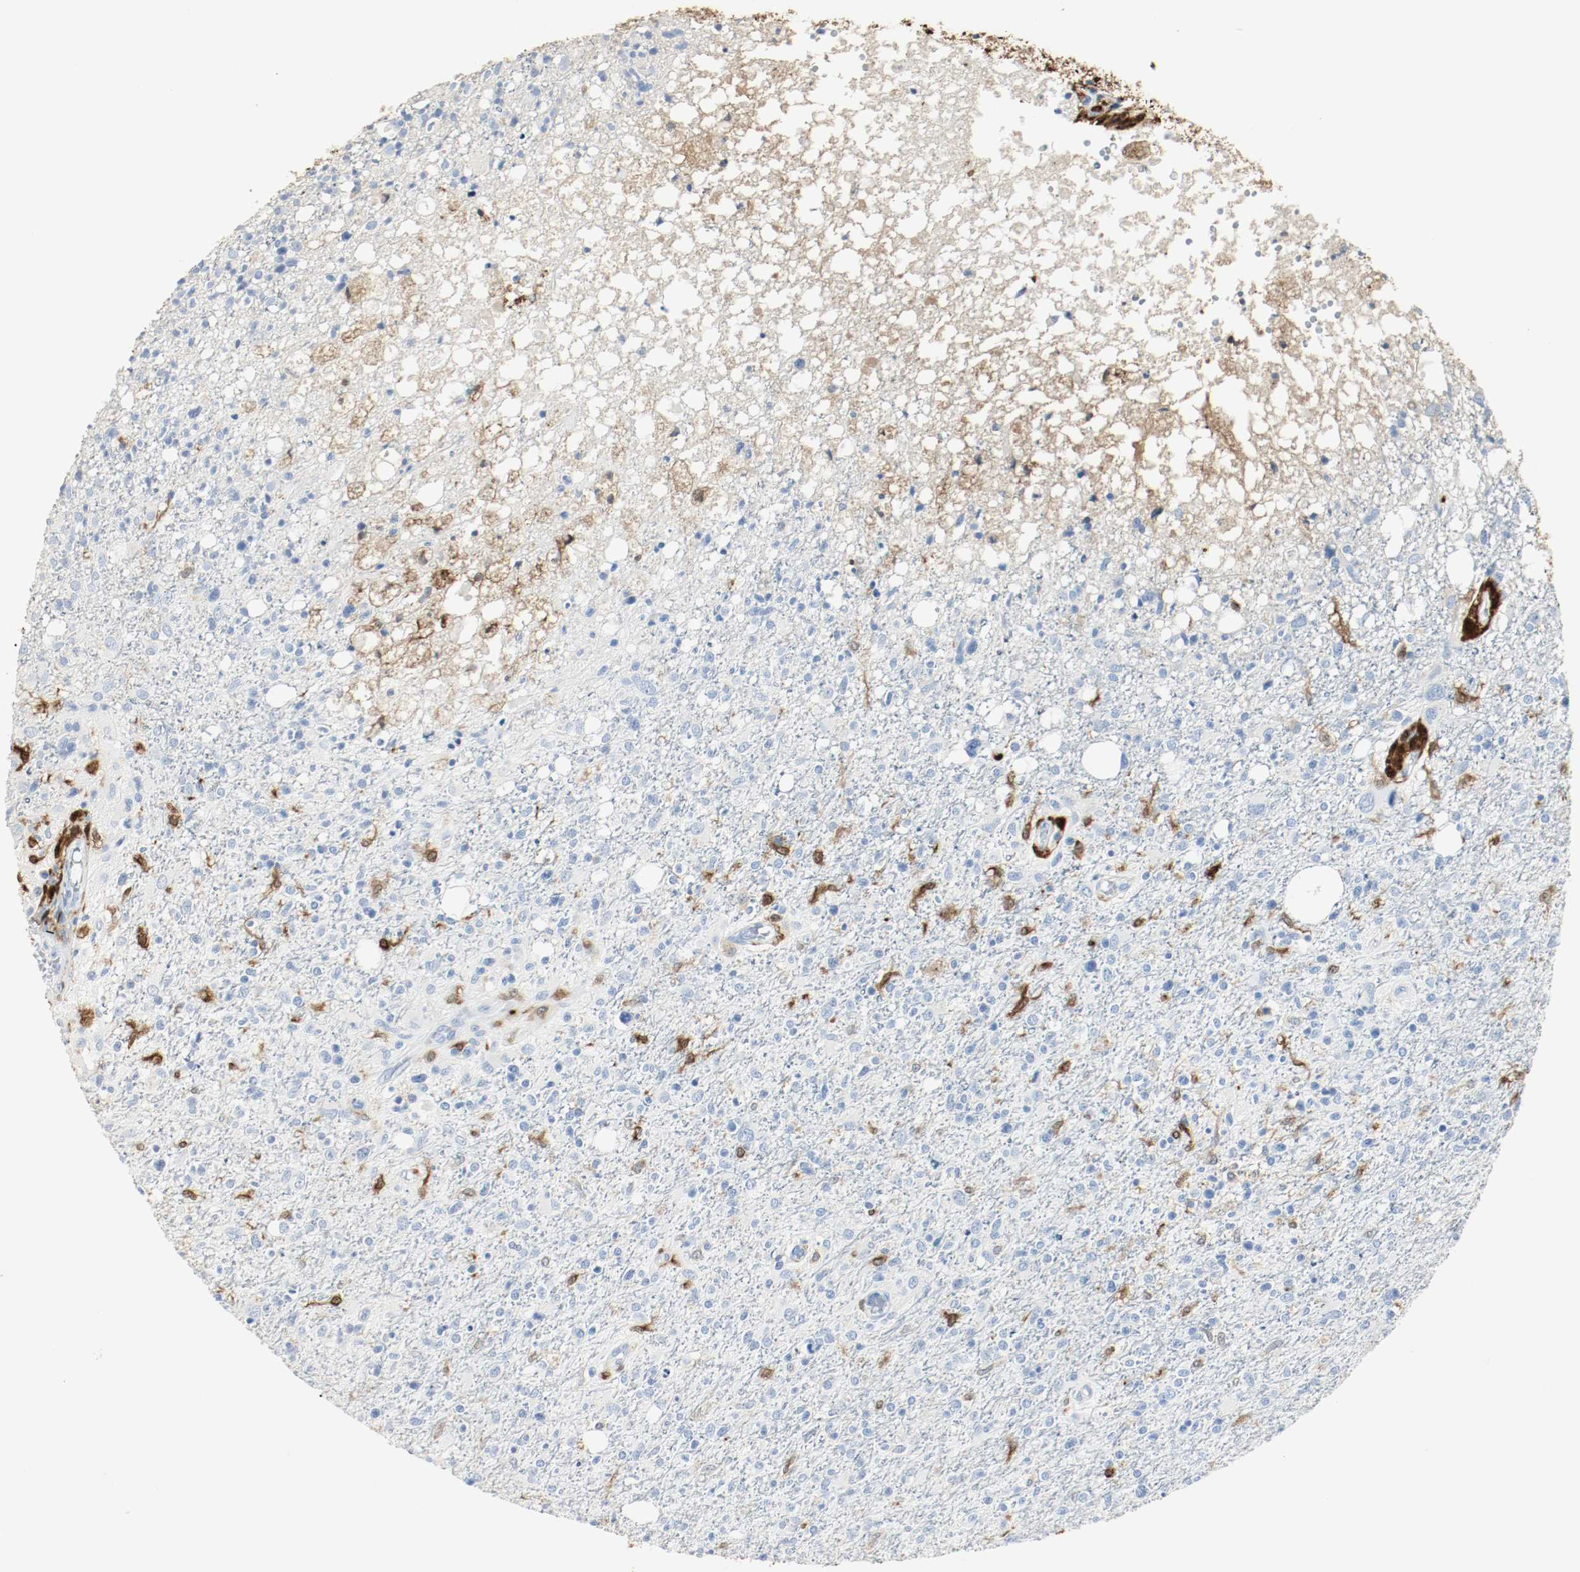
{"staining": {"intensity": "negative", "quantity": "none", "location": "none"}, "tissue": "glioma", "cell_type": "Tumor cells", "image_type": "cancer", "snomed": [{"axis": "morphology", "description": "Glioma, malignant, High grade"}, {"axis": "topography", "description": "Cerebral cortex"}], "caption": "IHC of high-grade glioma (malignant) displays no positivity in tumor cells.", "gene": "S100A9", "patient": {"sex": "male", "age": 76}}